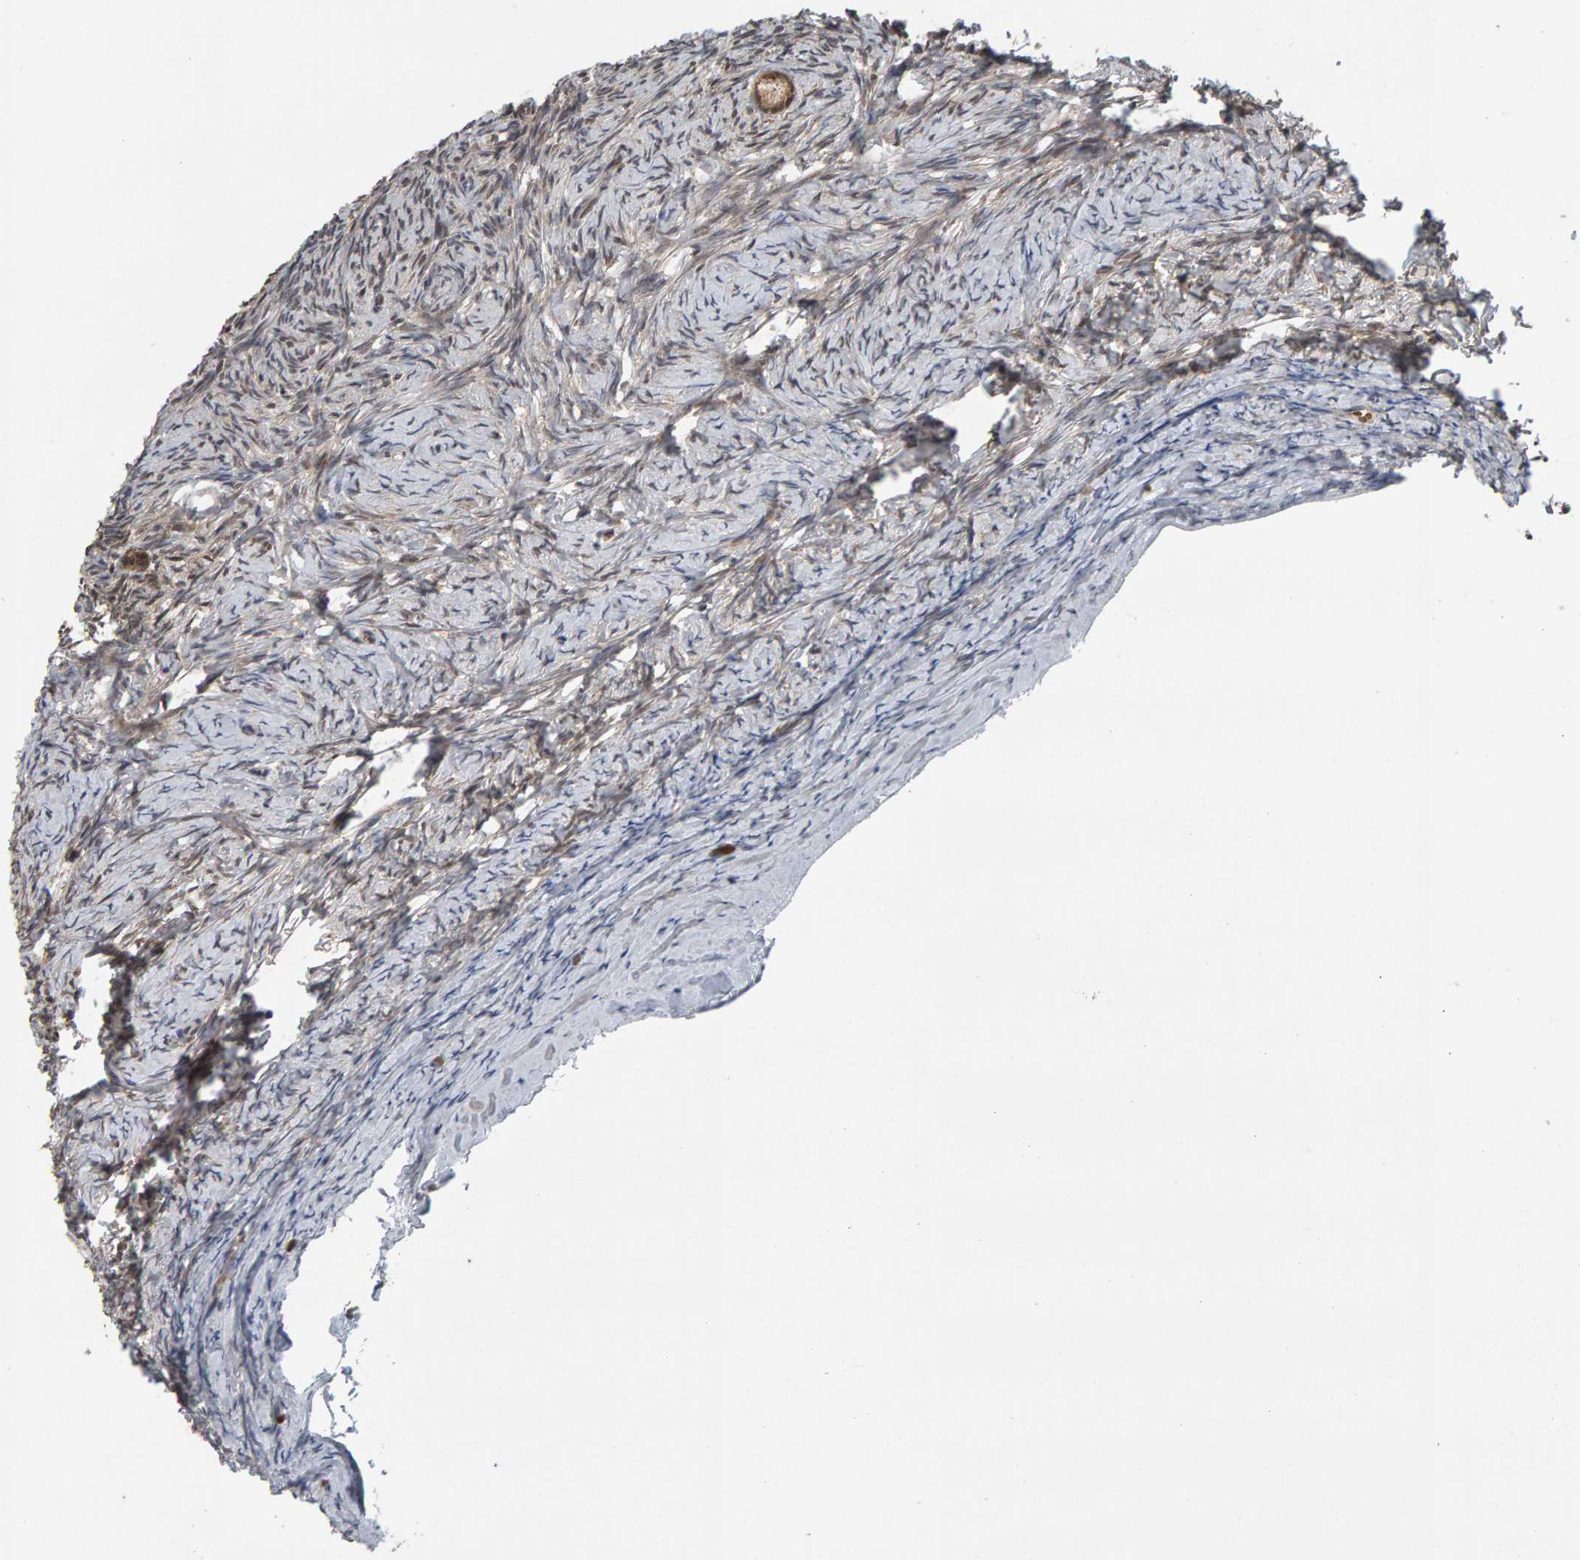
{"staining": {"intensity": "moderate", "quantity": ">75%", "location": "cytoplasmic/membranous"}, "tissue": "ovary", "cell_type": "Follicle cells", "image_type": "normal", "snomed": [{"axis": "morphology", "description": "Normal tissue, NOS"}, {"axis": "topography", "description": "Ovary"}], "caption": "Protein expression by immunohistochemistry (IHC) reveals moderate cytoplasmic/membranous expression in about >75% of follicle cells in normal ovary. The staining was performed using DAB, with brown indicating positive protein expression. Nuclei are stained blue with hematoxylin.", "gene": "COASY", "patient": {"sex": "female", "age": 27}}